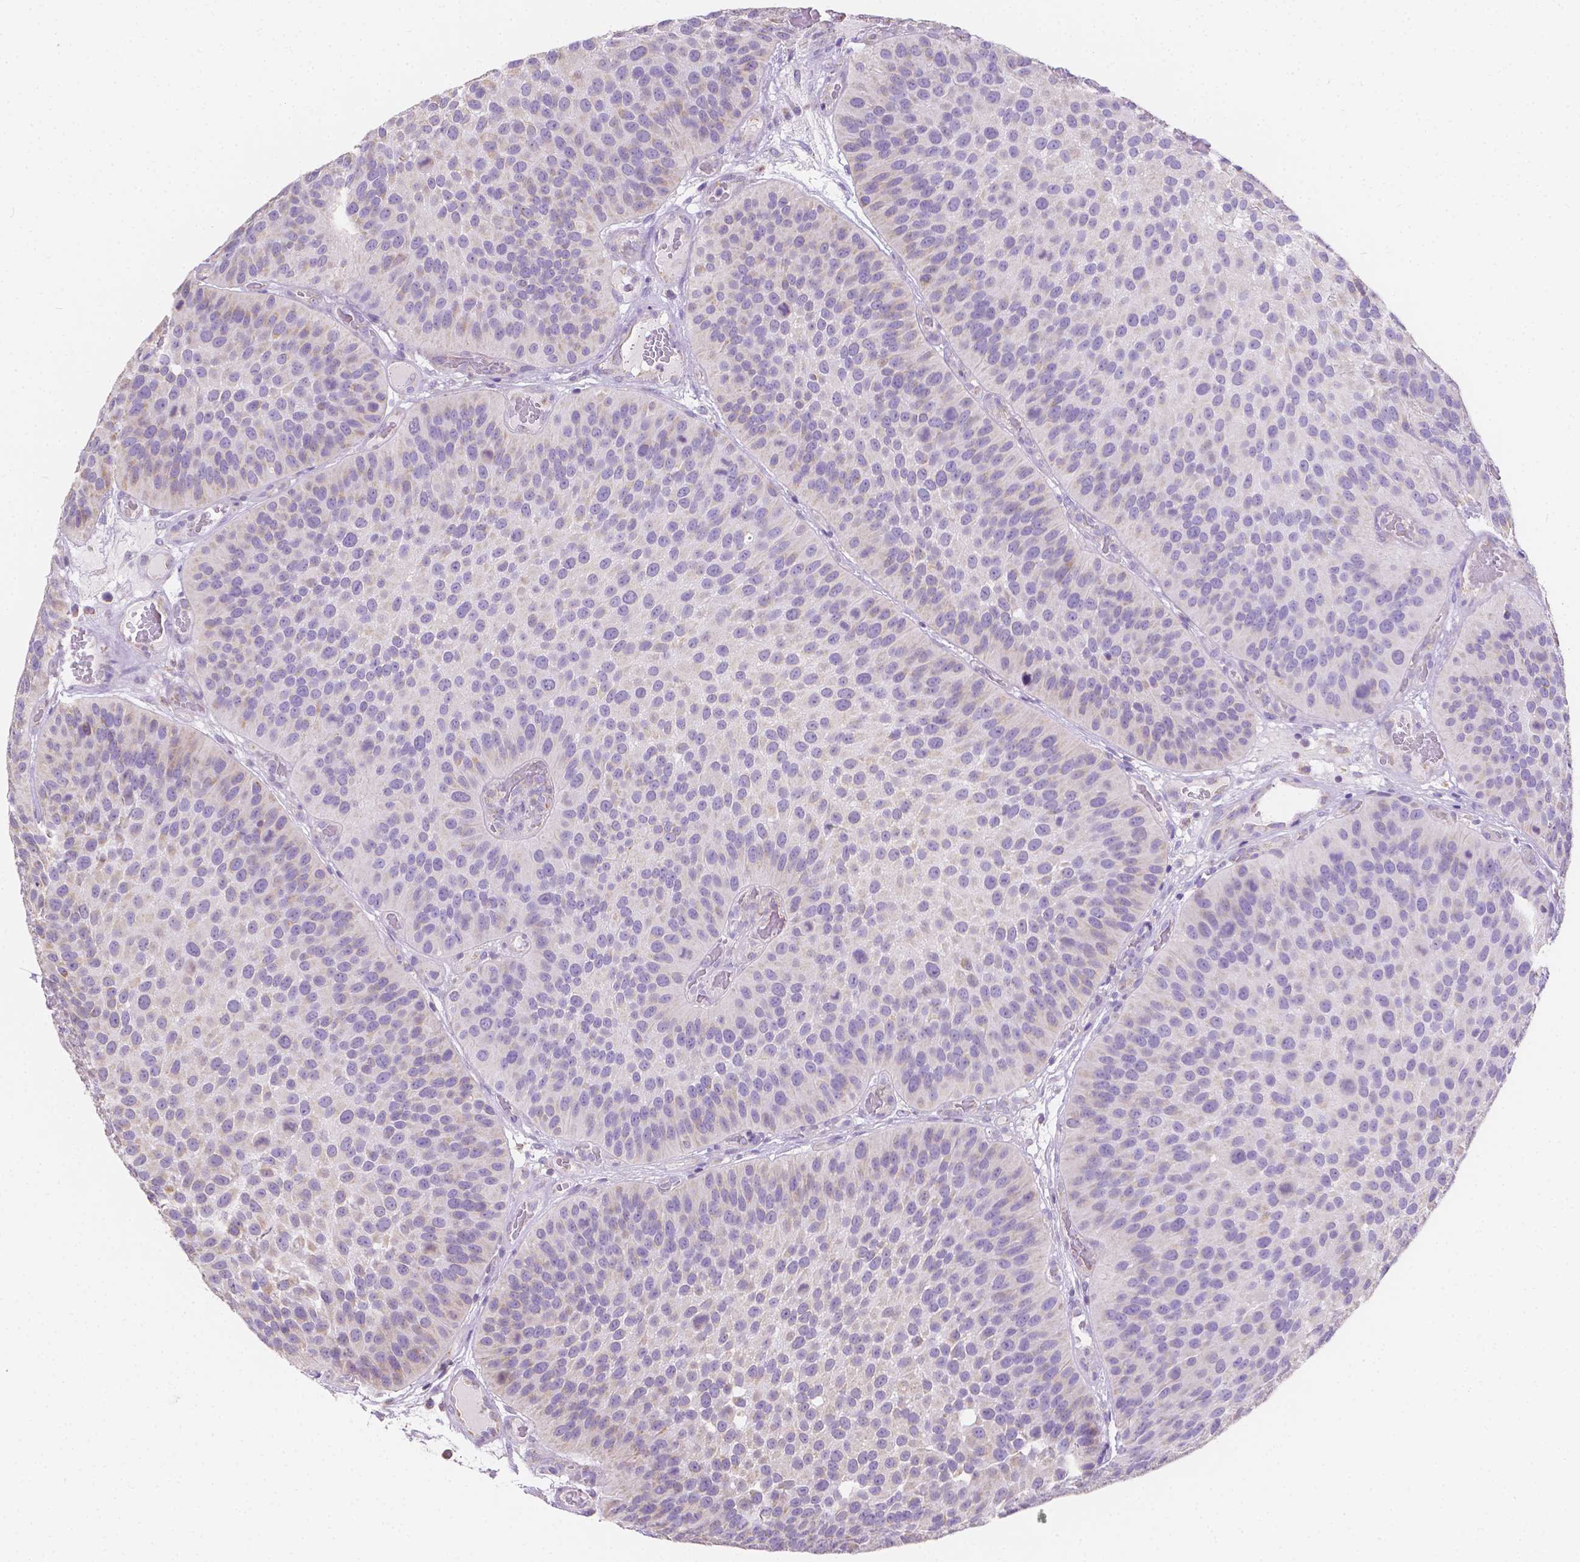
{"staining": {"intensity": "negative", "quantity": "none", "location": "none"}, "tissue": "urothelial cancer", "cell_type": "Tumor cells", "image_type": "cancer", "snomed": [{"axis": "morphology", "description": "Urothelial carcinoma, Low grade"}, {"axis": "topography", "description": "Urinary bladder"}], "caption": "DAB (3,3'-diaminobenzidine) immunohistochemical staining of human low-grade urothelial carcinoma displays no significant staining in tumor cells.", "gene": "TMEM130", "patient": {"sex": "male", "age": 76}}